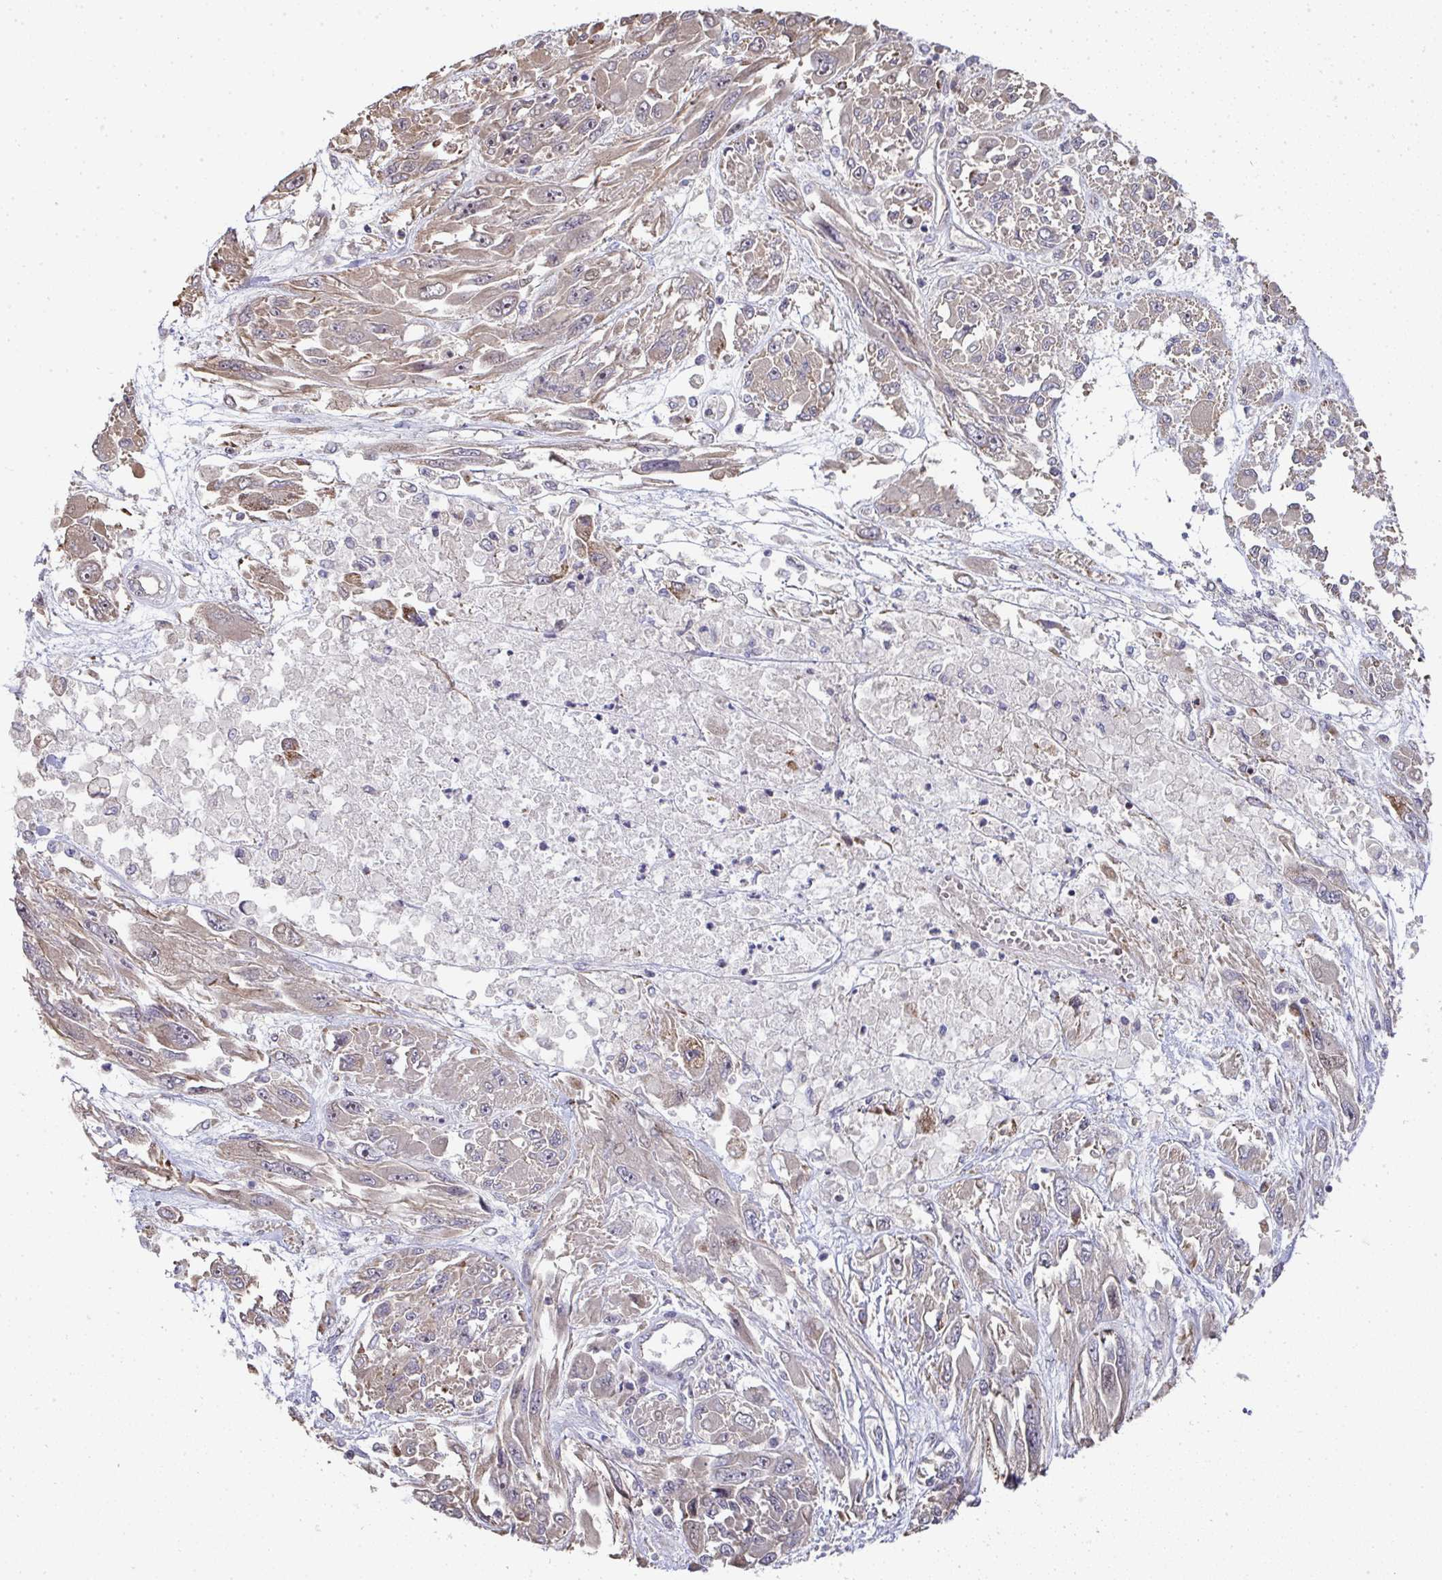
{"staining": {"intensity": "weak", "quantity": "<25%", "location": "cytoplasmic/membranous"}, "tissue": "melanoma", "cell_type": "Tumor cells", "image_type": "cancer", "snomed": [{"axis": "morphology", "description": "Malignant melanoma, NOS"}, {"axis": "topography", "description": "Skin"}], "caption": "Malignant melanoma was stained to show a protein in brown. There is no significant expression in tumor cells. (Stains: DAB immunohistochemistry with hematoxylin counter stain, Microscopy: brightfield microscopy at high magnification).", "gene": "AGTPBP1", "patient": {"sex": "female", "age": 91}}